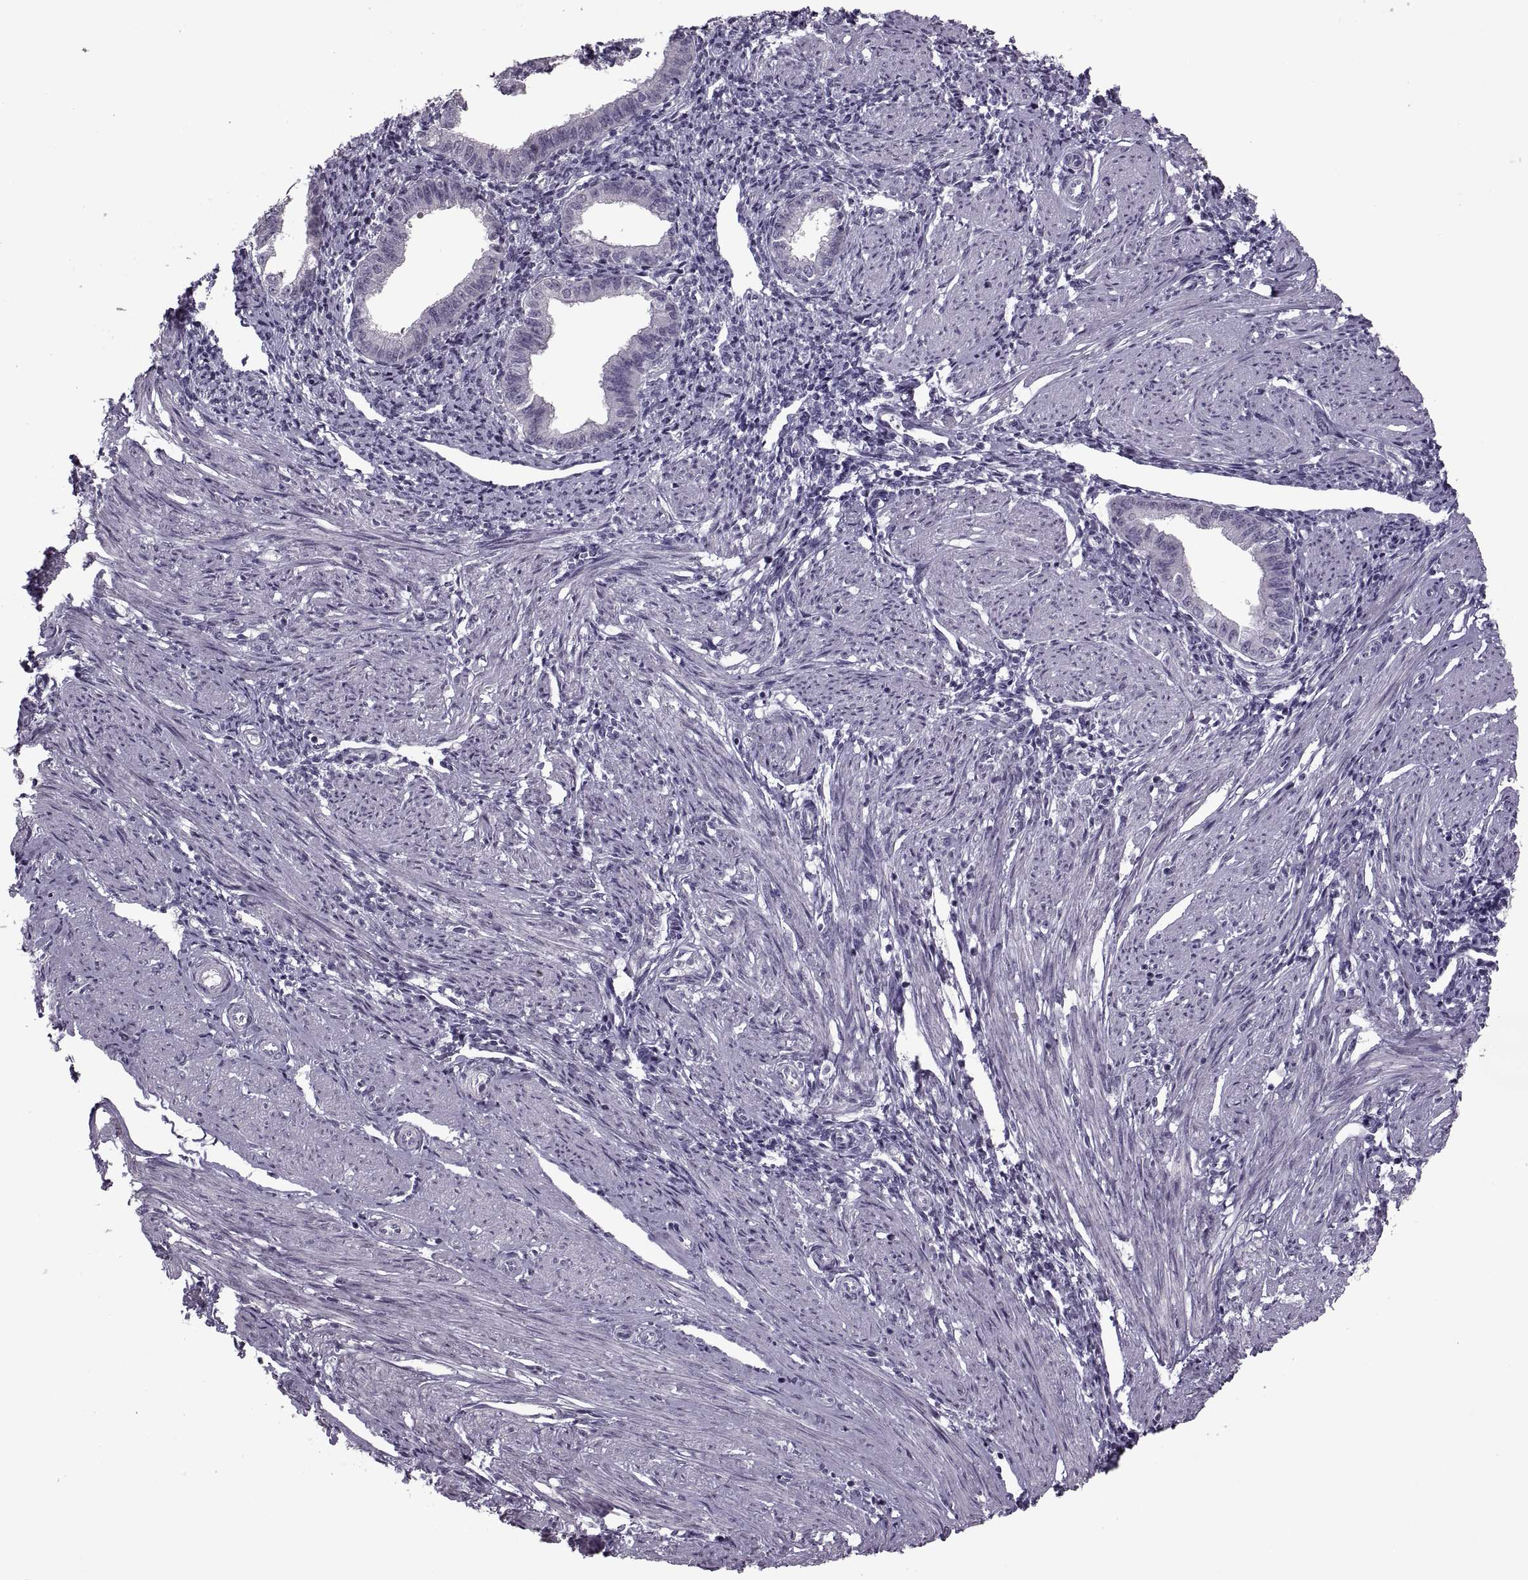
{"staining": {"intensity": "negative", "quantity": "none", "location": "none"}, "tissue": "endometrium", "cell_type": "Cells in endometrial stroma", "image_type": "normal", "snomed": [{"axis": "morphology", "description": "Normal tissue, NOS"}, {"axis": "topography", "description": "Endometrium"}], "caption": "High magnification brightfield microscopy of normal endometrium stained with DAB (brown) and counterstained with hematoxylin (blue): cells in endometrial stroma show no significant staining.", "gene": "PAGE2B", "patient": {"sex": "female", "age": 37}}